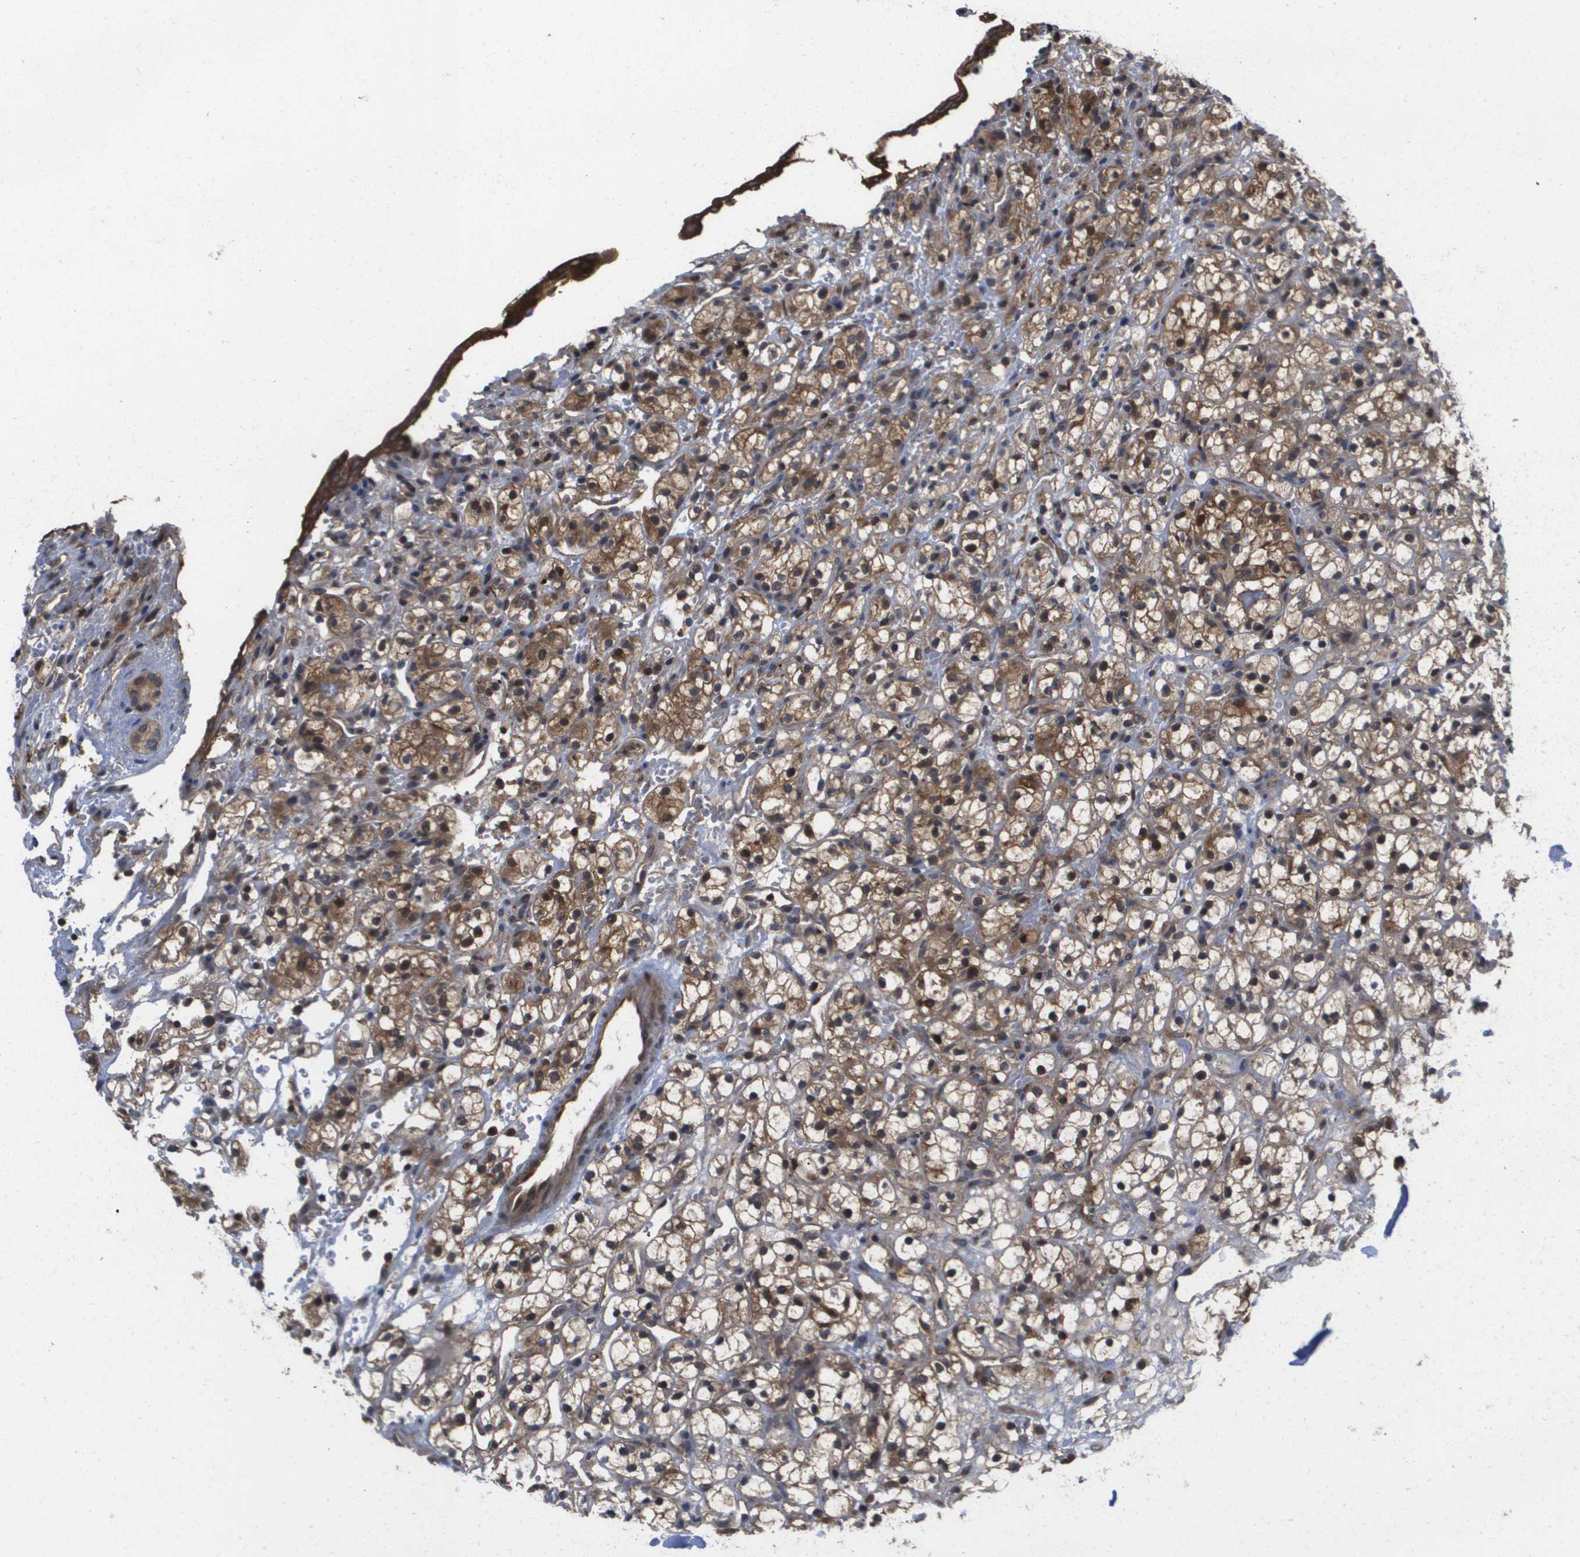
{"staining": {"intensity": "moderate", "quantity": ">75%", "location": "cytoplasmic/membranous,nuclear"}, "tissue": "renal cancer", "cell_type": "Tumor cells", "image_type": "cancer", "snomed": [{"axis": "morphology", "description": "Adenocarcinoma, NOS"}, {"axis": "topography", "description": "Kidney"}], "caption": "This image demonstrates immunohistochemistry (IHC) staining of human adenocarcinoma (renal), with medium moderate cytoplasmic/membranous and nuclear expression in about >75% of tumor cells.", "gene": "RBM38", "patient": {"sex": "male", "age": 61}}